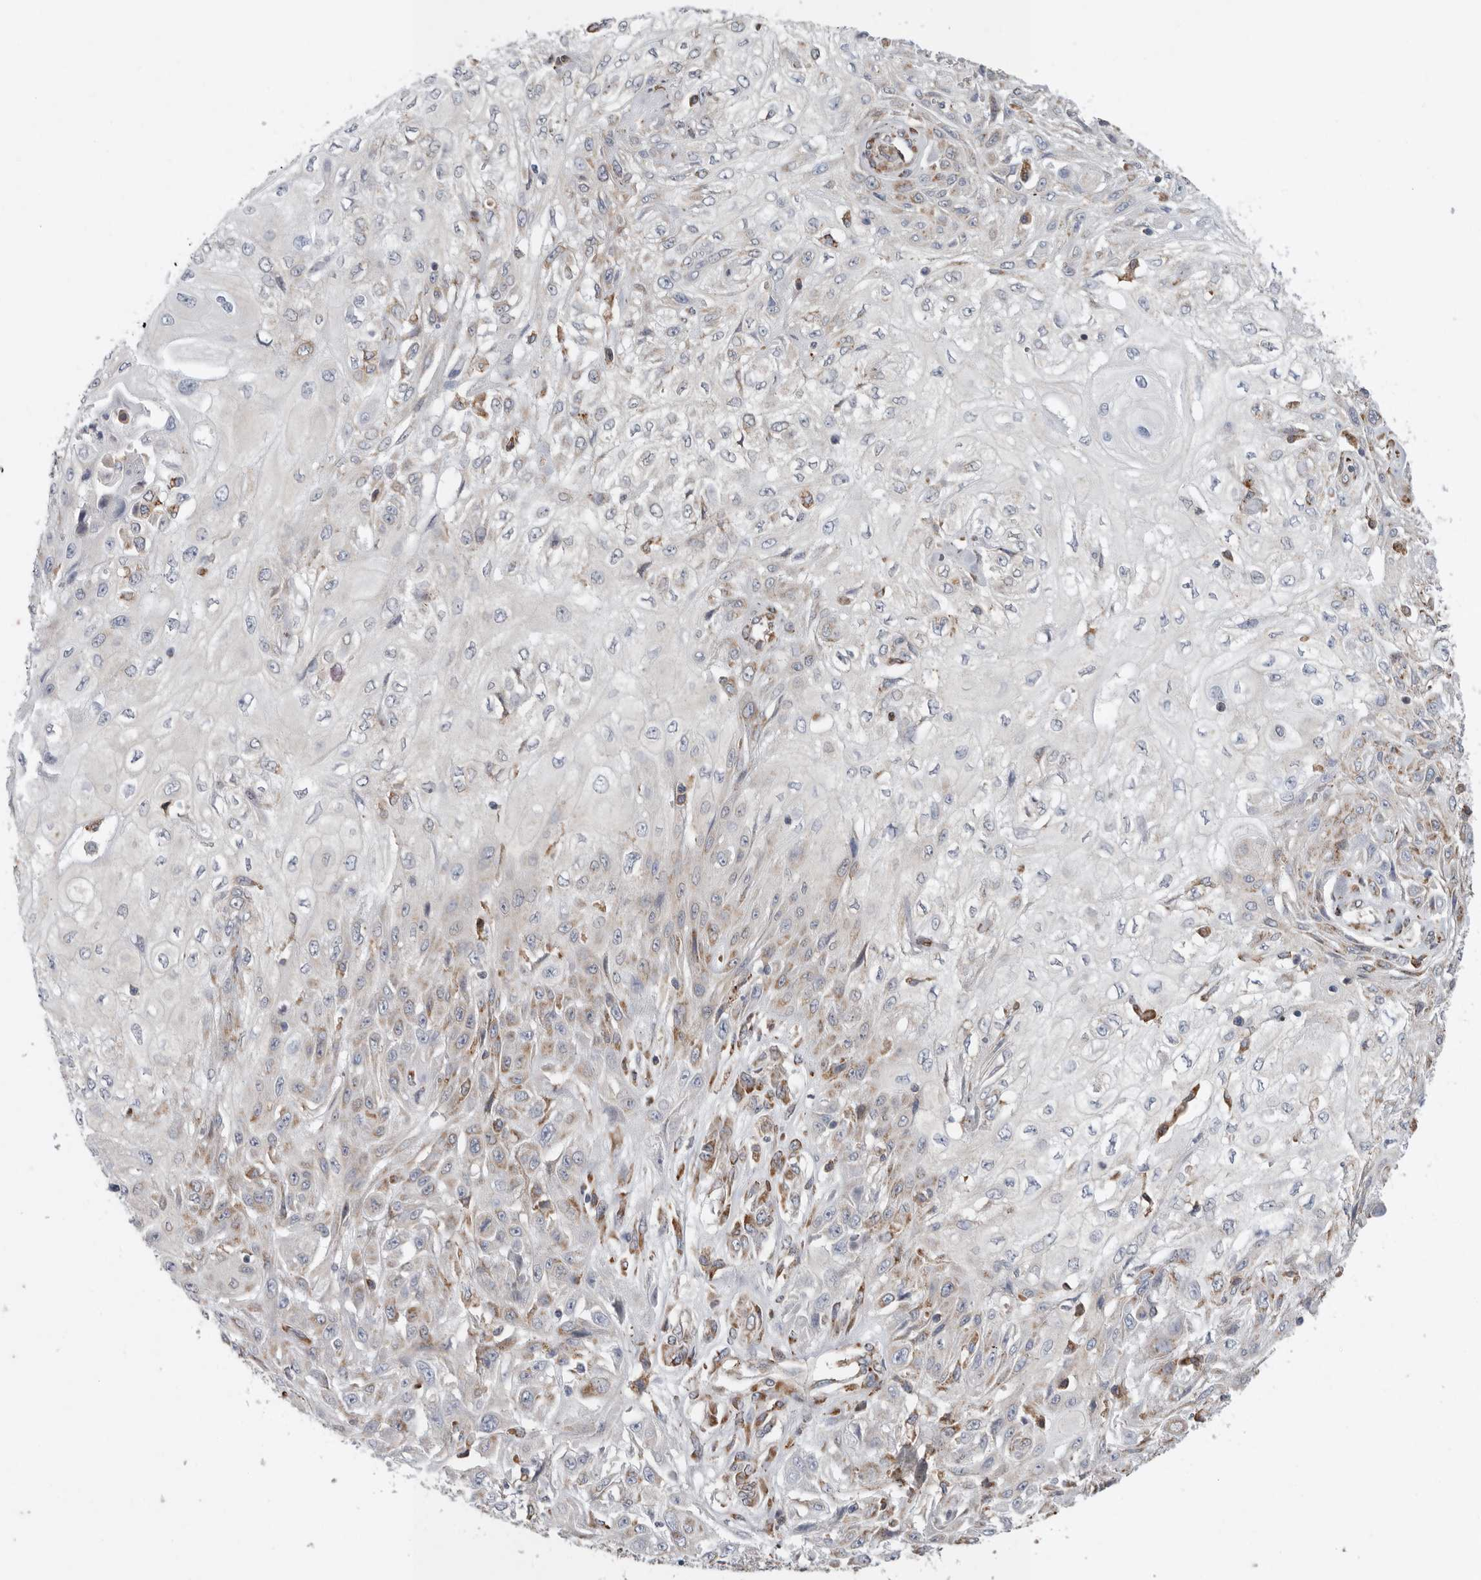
{"staining": {"intensity": "weak", "quantity": "25%-75%", "location": "cytoplasmic/membranous"}, "tissue": "skin cancer", "cell_type": "Tumor cells", "image_type": "cancer", "snomed": [{"axis": "morphology", "description": "Squamous cell carcinoma, NOS"}, {"axis": "morphology", "description": "Squamous cell carcinoma, metastatic, NOS"}, {"axis": "topography", "description": "Skin"}, {"axis": "topography", "description": "Lymph node"}], "caption": "DAB immunohistochemical staining of skin cancer (metastatic squamous cell carcinoma) shows weak cytoplasmic/membranous protein staining in about 25%-75% of tumor cells.", "gene": "GANAB", "patient": {"sex": "male", "age": 75}}